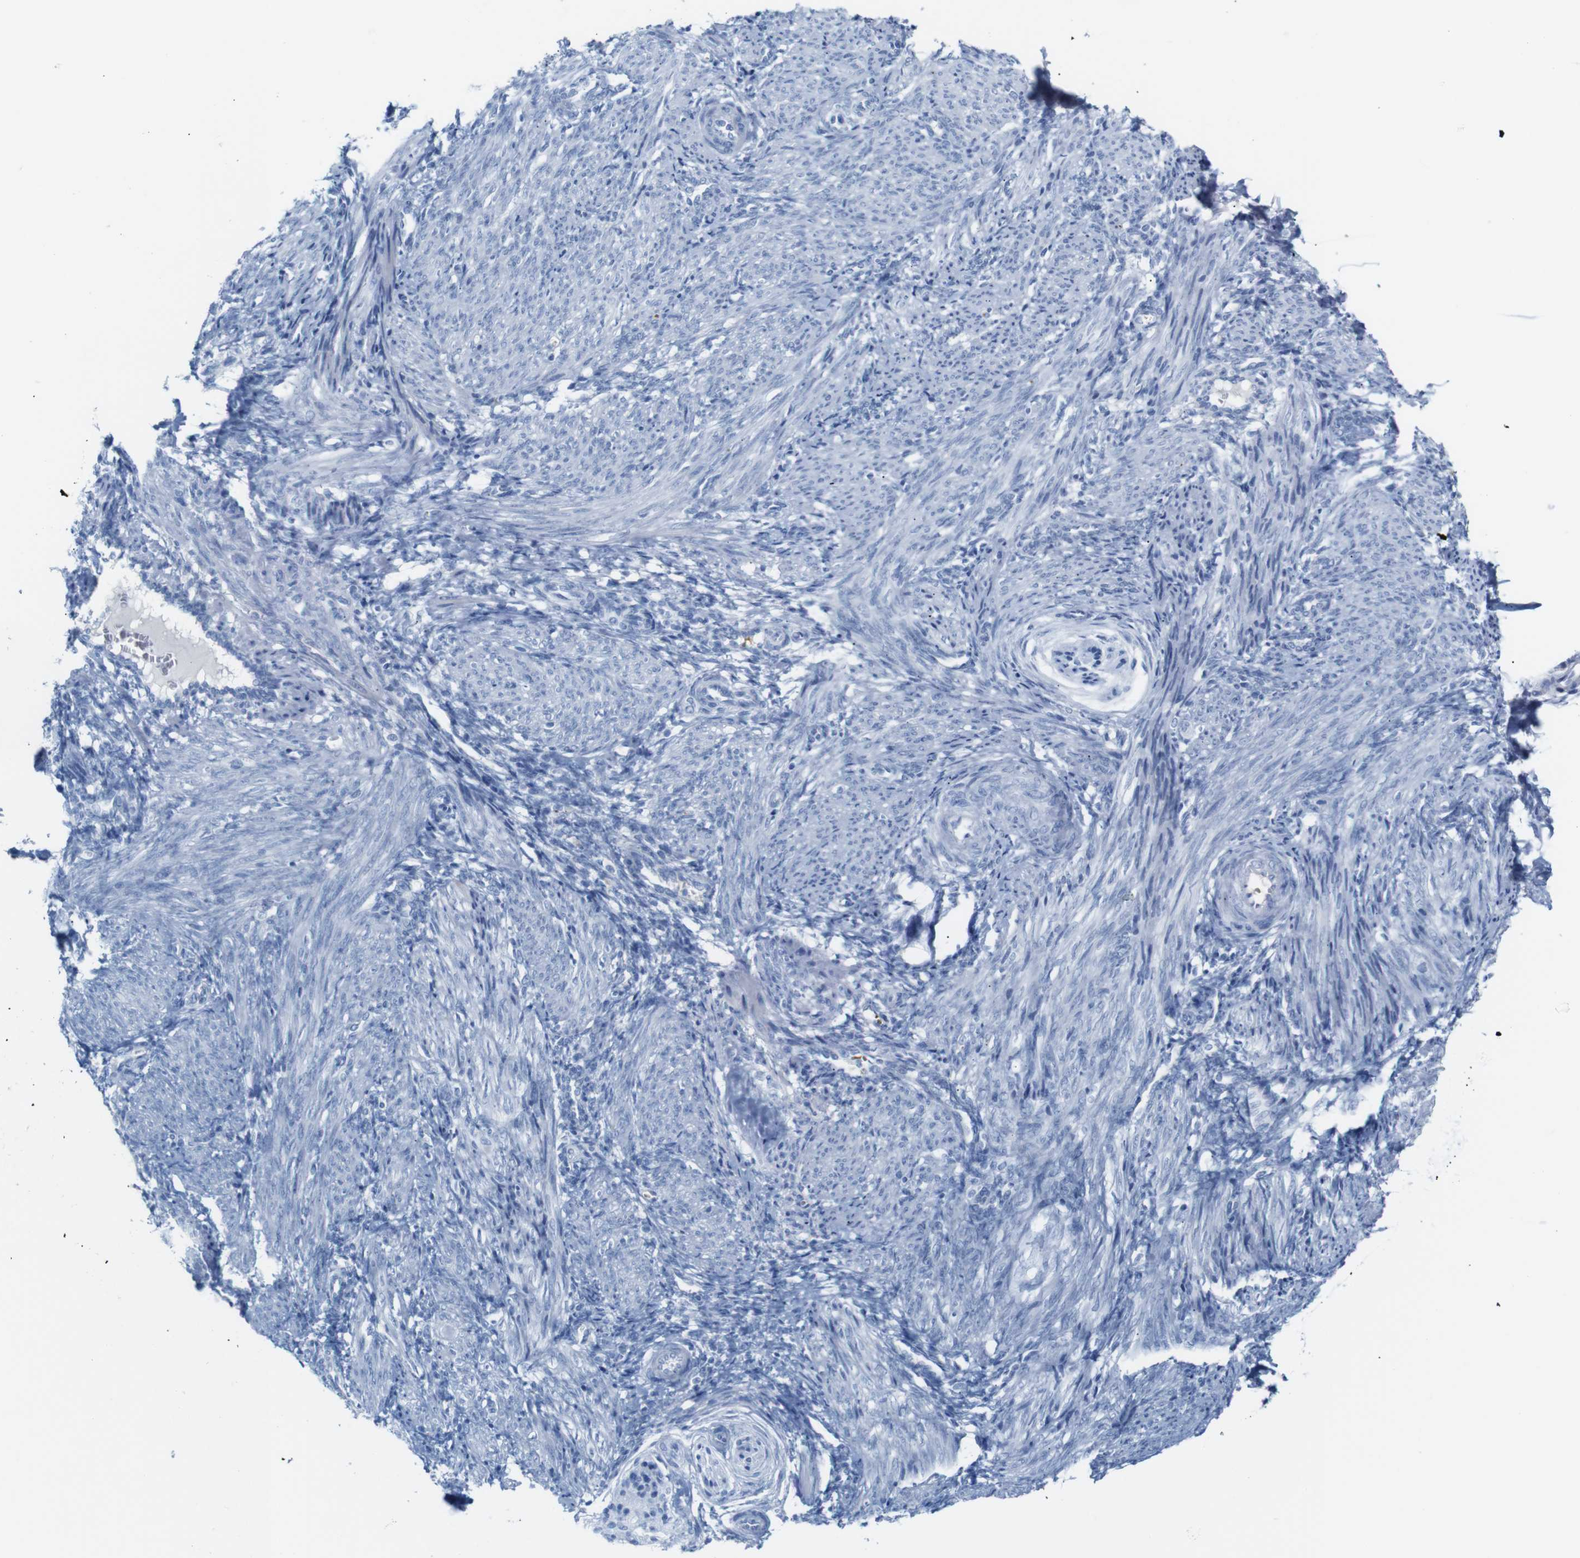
{"staining": {"intensity": "negative", "quantity": "none", "location": "none"}, "tissue": "smooth muscle", "cell_type": "Smooth muscle cells", "image_type": "normal", "snomed": [{"axis": "morphology", "description": "Normal tissue, NOS"}, {"axis": "topography", "description": "Endometrium"}], "caption": "Immunohistochemistry image of normal smooth muscle: human smooth muscle stained with DAB (3,3'-diaminobenzidine) displays no significant protein expression in smooth muscle cells. (Stains: DAB immunohistochemistry with hematoxylin counter stain, Microscopy: brightfield microscopy at high magnification).", "gene": "ERVMER34", "patient": {"sex": "female", "age": 33}}